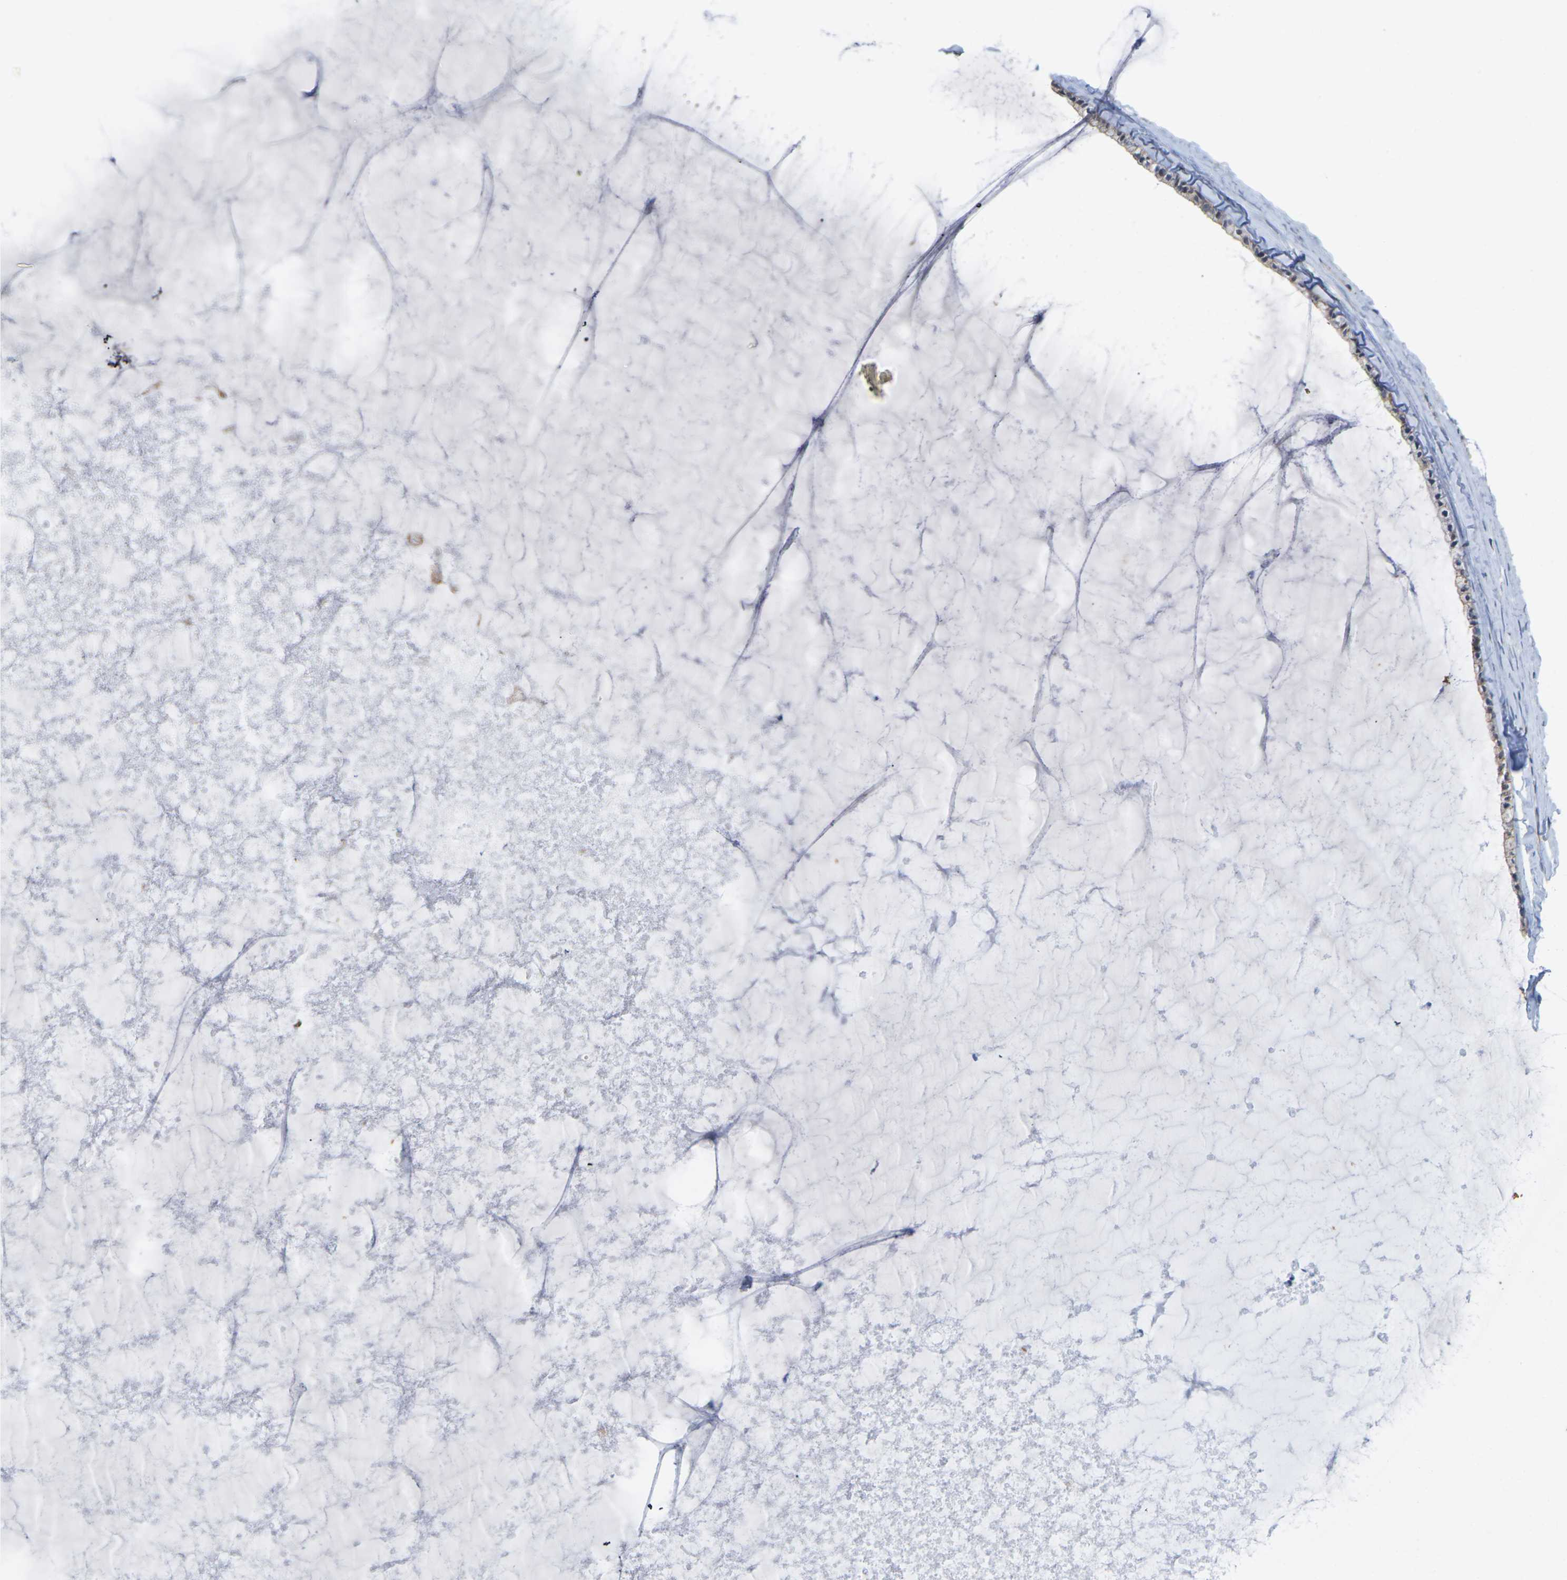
{"staining": {"intensity": "weak", "quantity": ">75%", "location": "cytoplasmic/membranous"}, "tissue": "cervix", "cell_type": "Glandular cells", "image_type": "normal", "snomed": [{"axis": "morphology", "description": "Normal tissue, NOS"}, {"axis": "topography", "description": "Cervix"}], "caption": "A micrograph of human cervix stained for a protein reveals weak cytoplasmic/membranous brown staining in glandular cells.", "gene": "SCNN1A", "patient": {"sex": "female", "age": 39}}